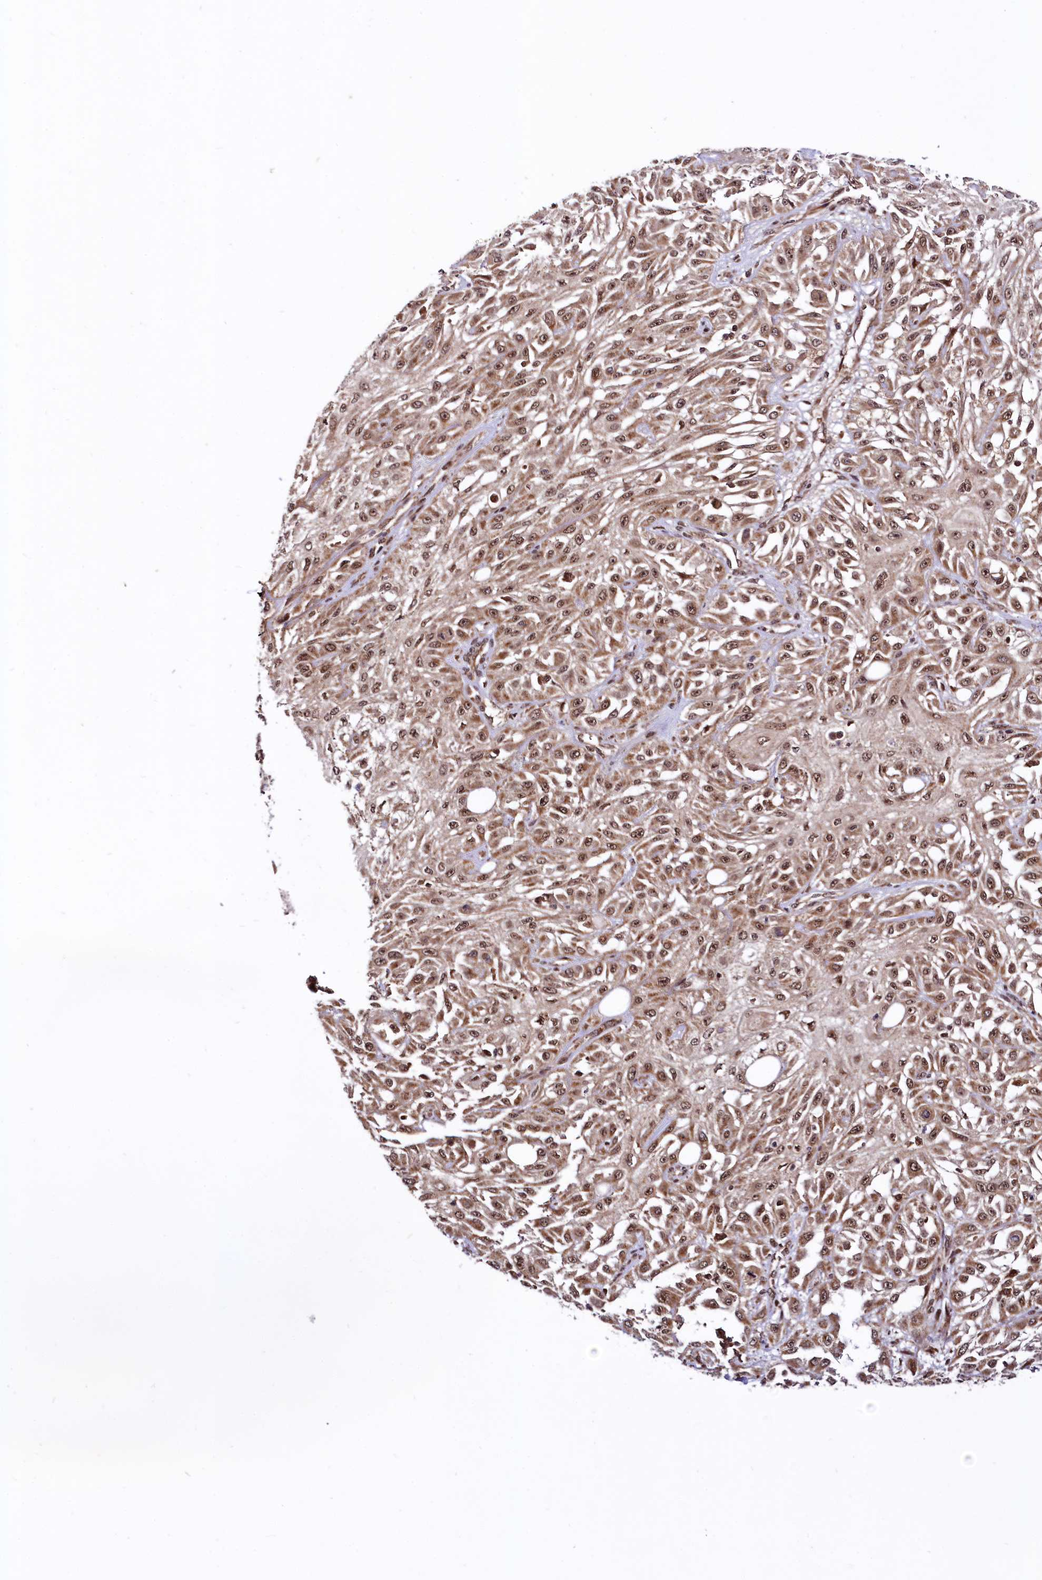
{"staining": {"intensity": "moderate", "quantity": ">75%", "location": "cytoplasmic/membranous,nuclear"}, "tissue": "skin cancer", "cell_type": "Tumor cells", "image_type": "cancer", "snomed": [{"axis": "morphology", "description": "Squamous cell carcinoma, NOS"}, {"axis": "morphology", "description": "Squamous cell carcinoma, metastatic, NOS"}, {"axis": "topography", "description": "Skin"}, {"axis": "topography", "description": "Lymph node"}], "caption": "Immunohistochemistry histopathology image of skin cancer stained for a protein (brown), which shows medium levels of moderate cytoplasmic/membranous and nuclear staining in approximately >75% of tumor cells.", "gene": "UBE3A", "patient": {"sex": "male", "age": 75}}